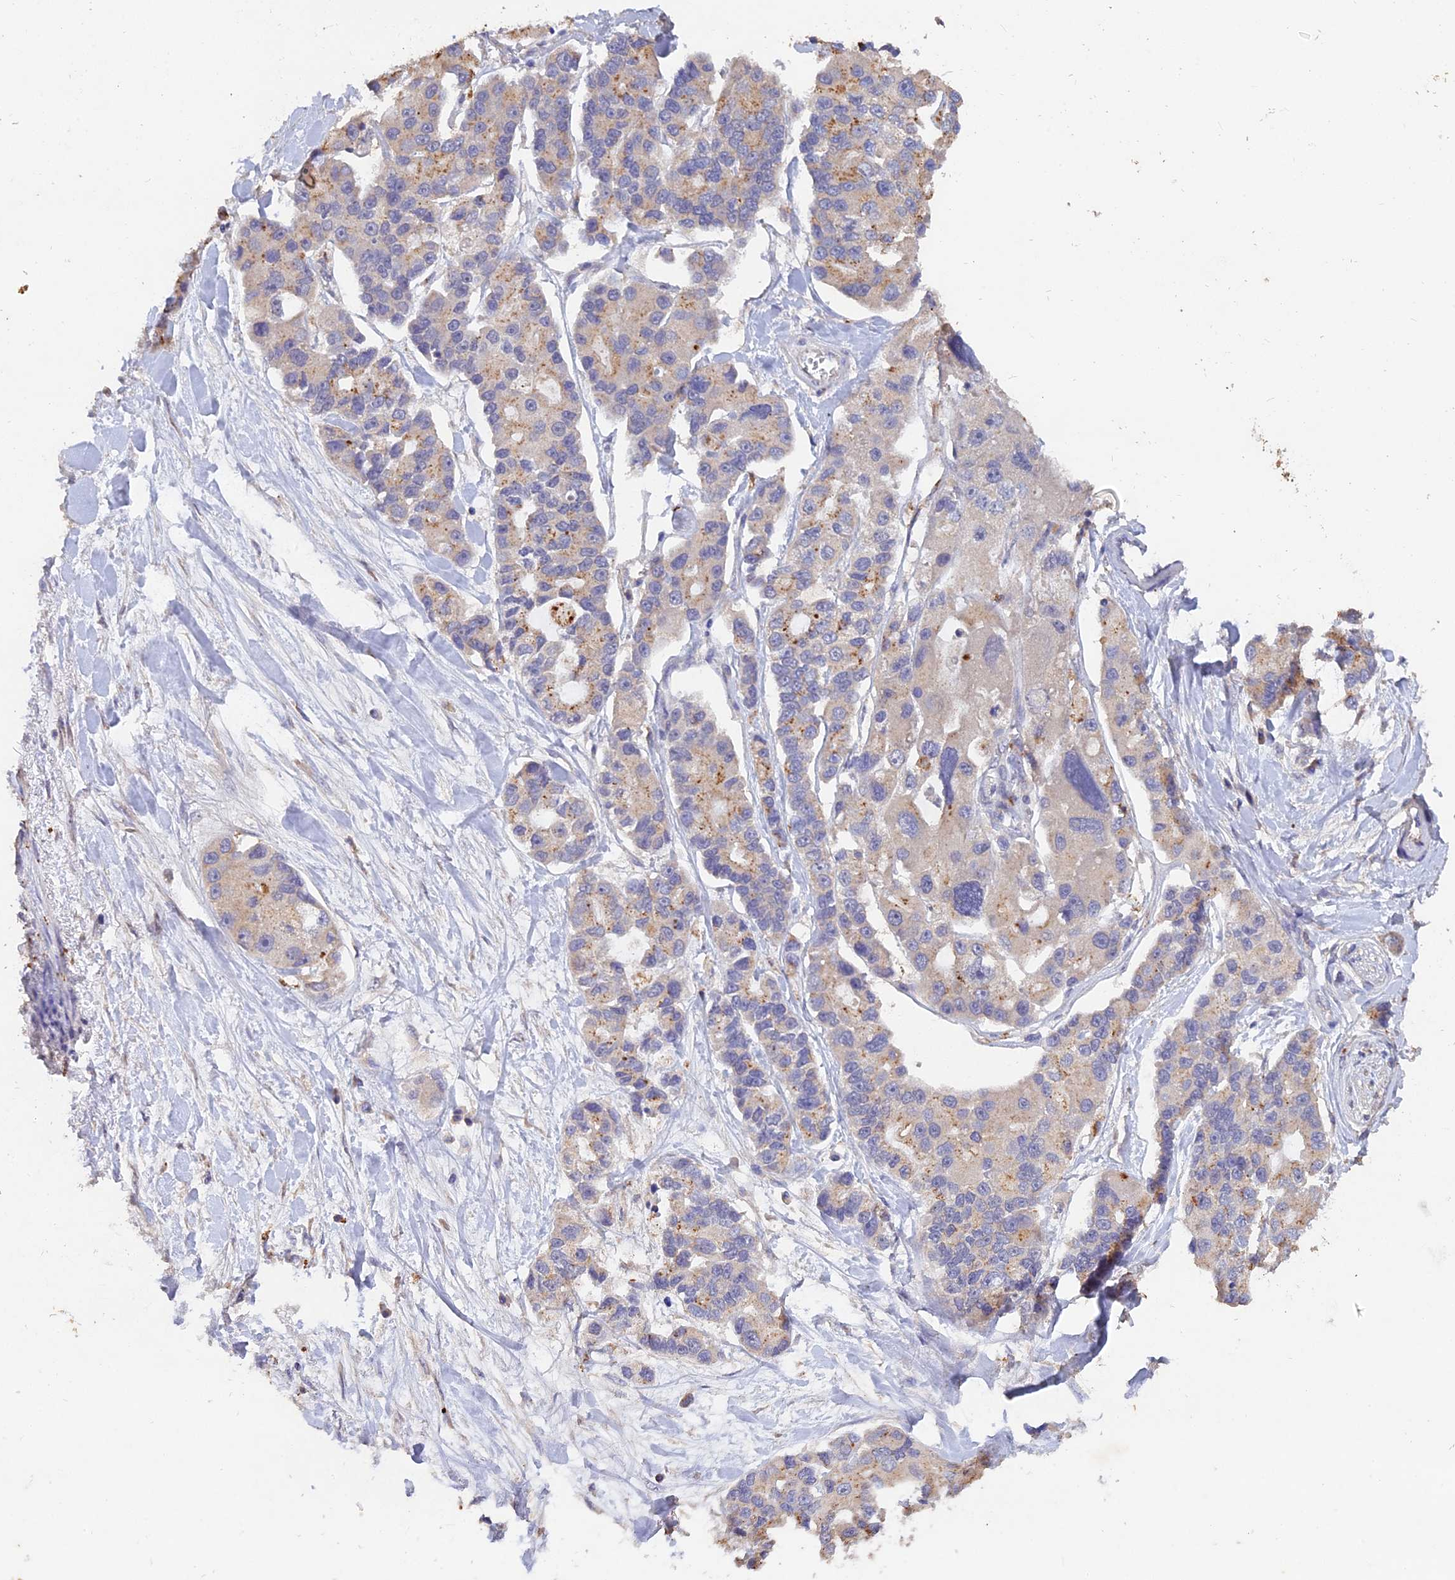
{"staining": {"intensity": "moderate", "quantity": "<25%", "location": "cytoplasmic/membranous"}, "tissue": "lung cancer", "cell_type": "Tumor cells", "image_type": "cancer", "snomed": [{"axis": "morphology", "description": "Adenocarcinoma, NOS"}, {"axis": "topography", "description": "Lung"}], "caption": "Brown immunohistochemical staining in human lung cancer (adenocarcinoma) reveals moderate cytoplasmic/membranous staining in approximately <25% of tumor cells.", "gene": "SLC26A4", "patient": {"sex": "female", "age": 54}}